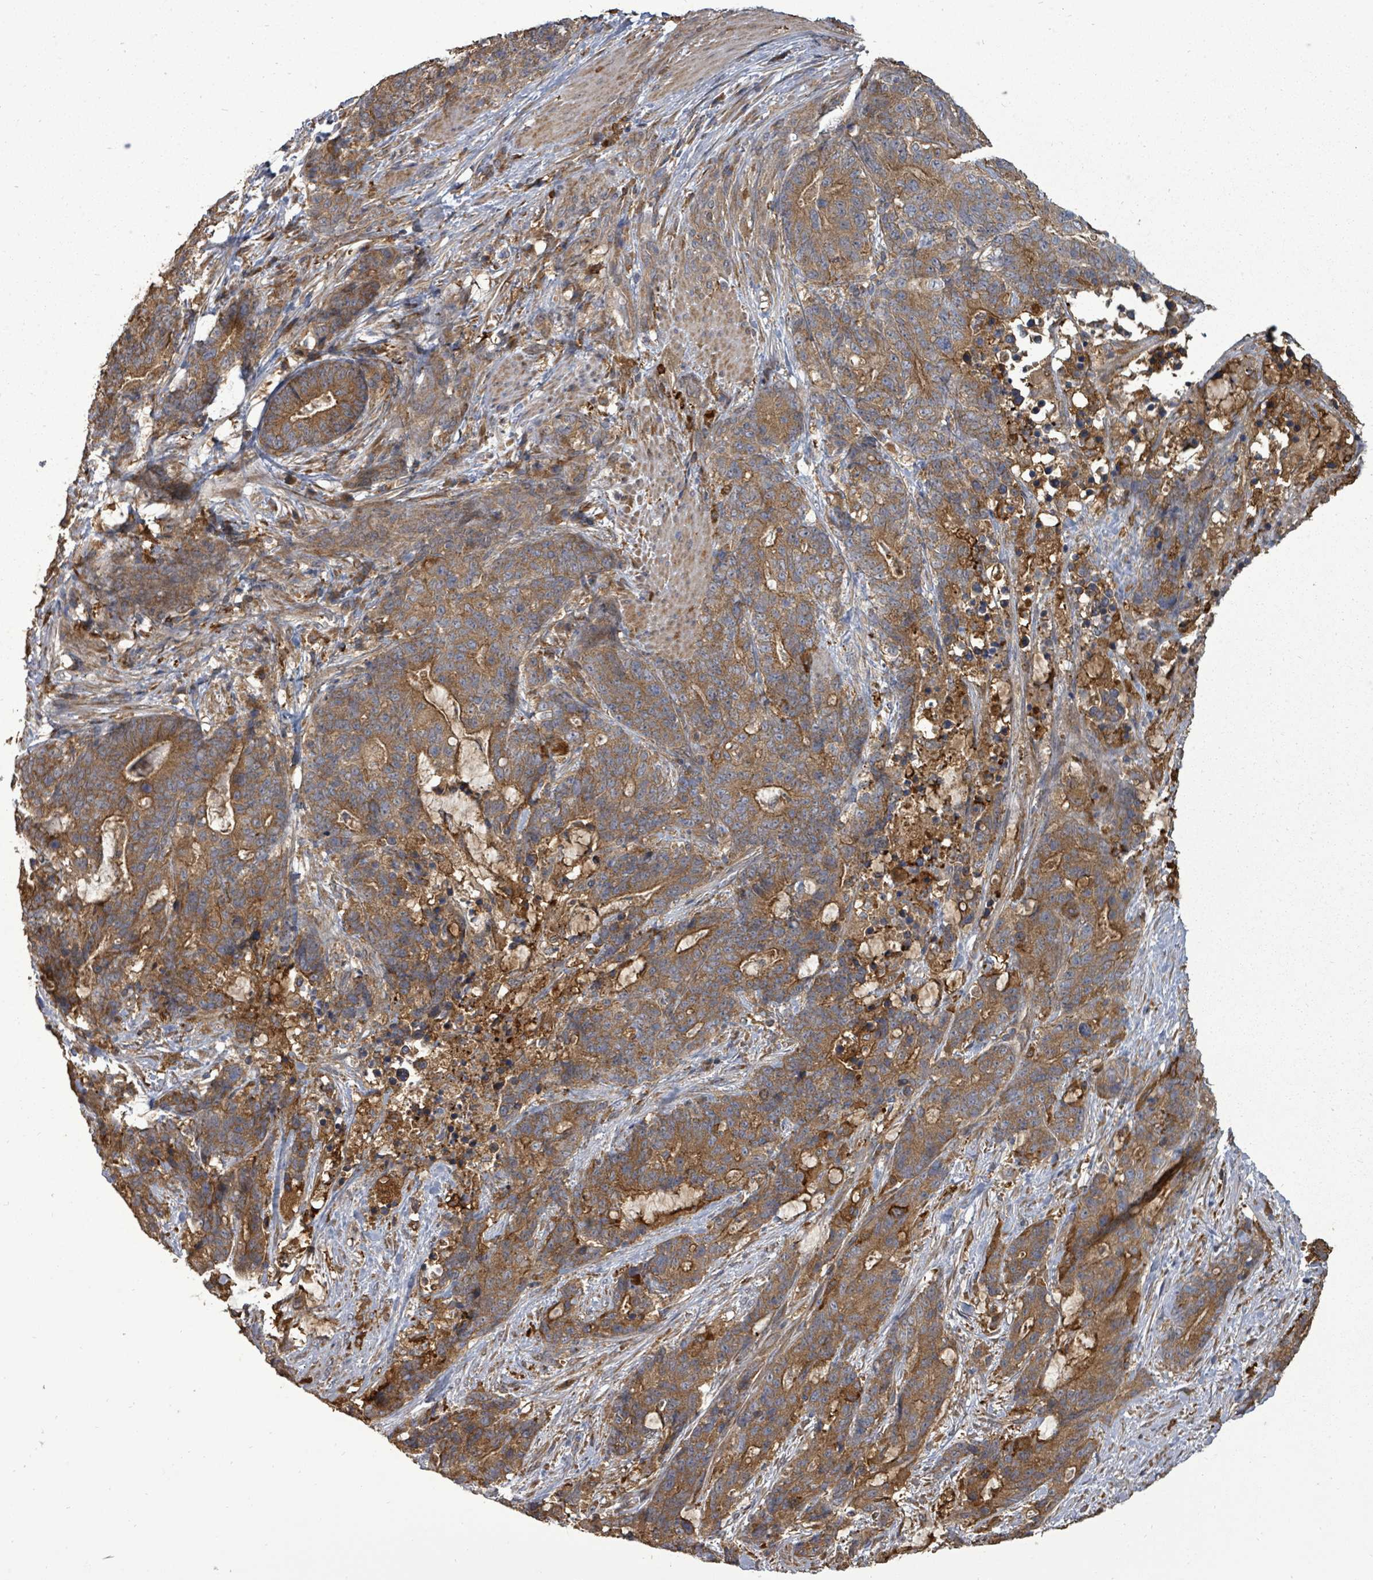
{"staining": {"intensity": "moderate", "quantity": ">75%", "location": "cytoplasmic/membranous"}, "tissue": "stomach cancer", "cell_type": "Tumor cells", "image_type": "cancer", "snomed": [{"axis": "morphology", "description": "Normal tissue, NOS"}, {"axis": "morphology", "description": "Adenocarcinoma, NOS"}, {"axis": "topography", "description": "Stomach"}], "caption": "Adenocarcinoma (stomach) was stained to show a protein in brown. There is medium levels of moderate cytoplasmic/membranous expression in approximately >75% of tumor cells.", "gene": "EIF3C", "patient": {"sex": "female", "age": 64}}